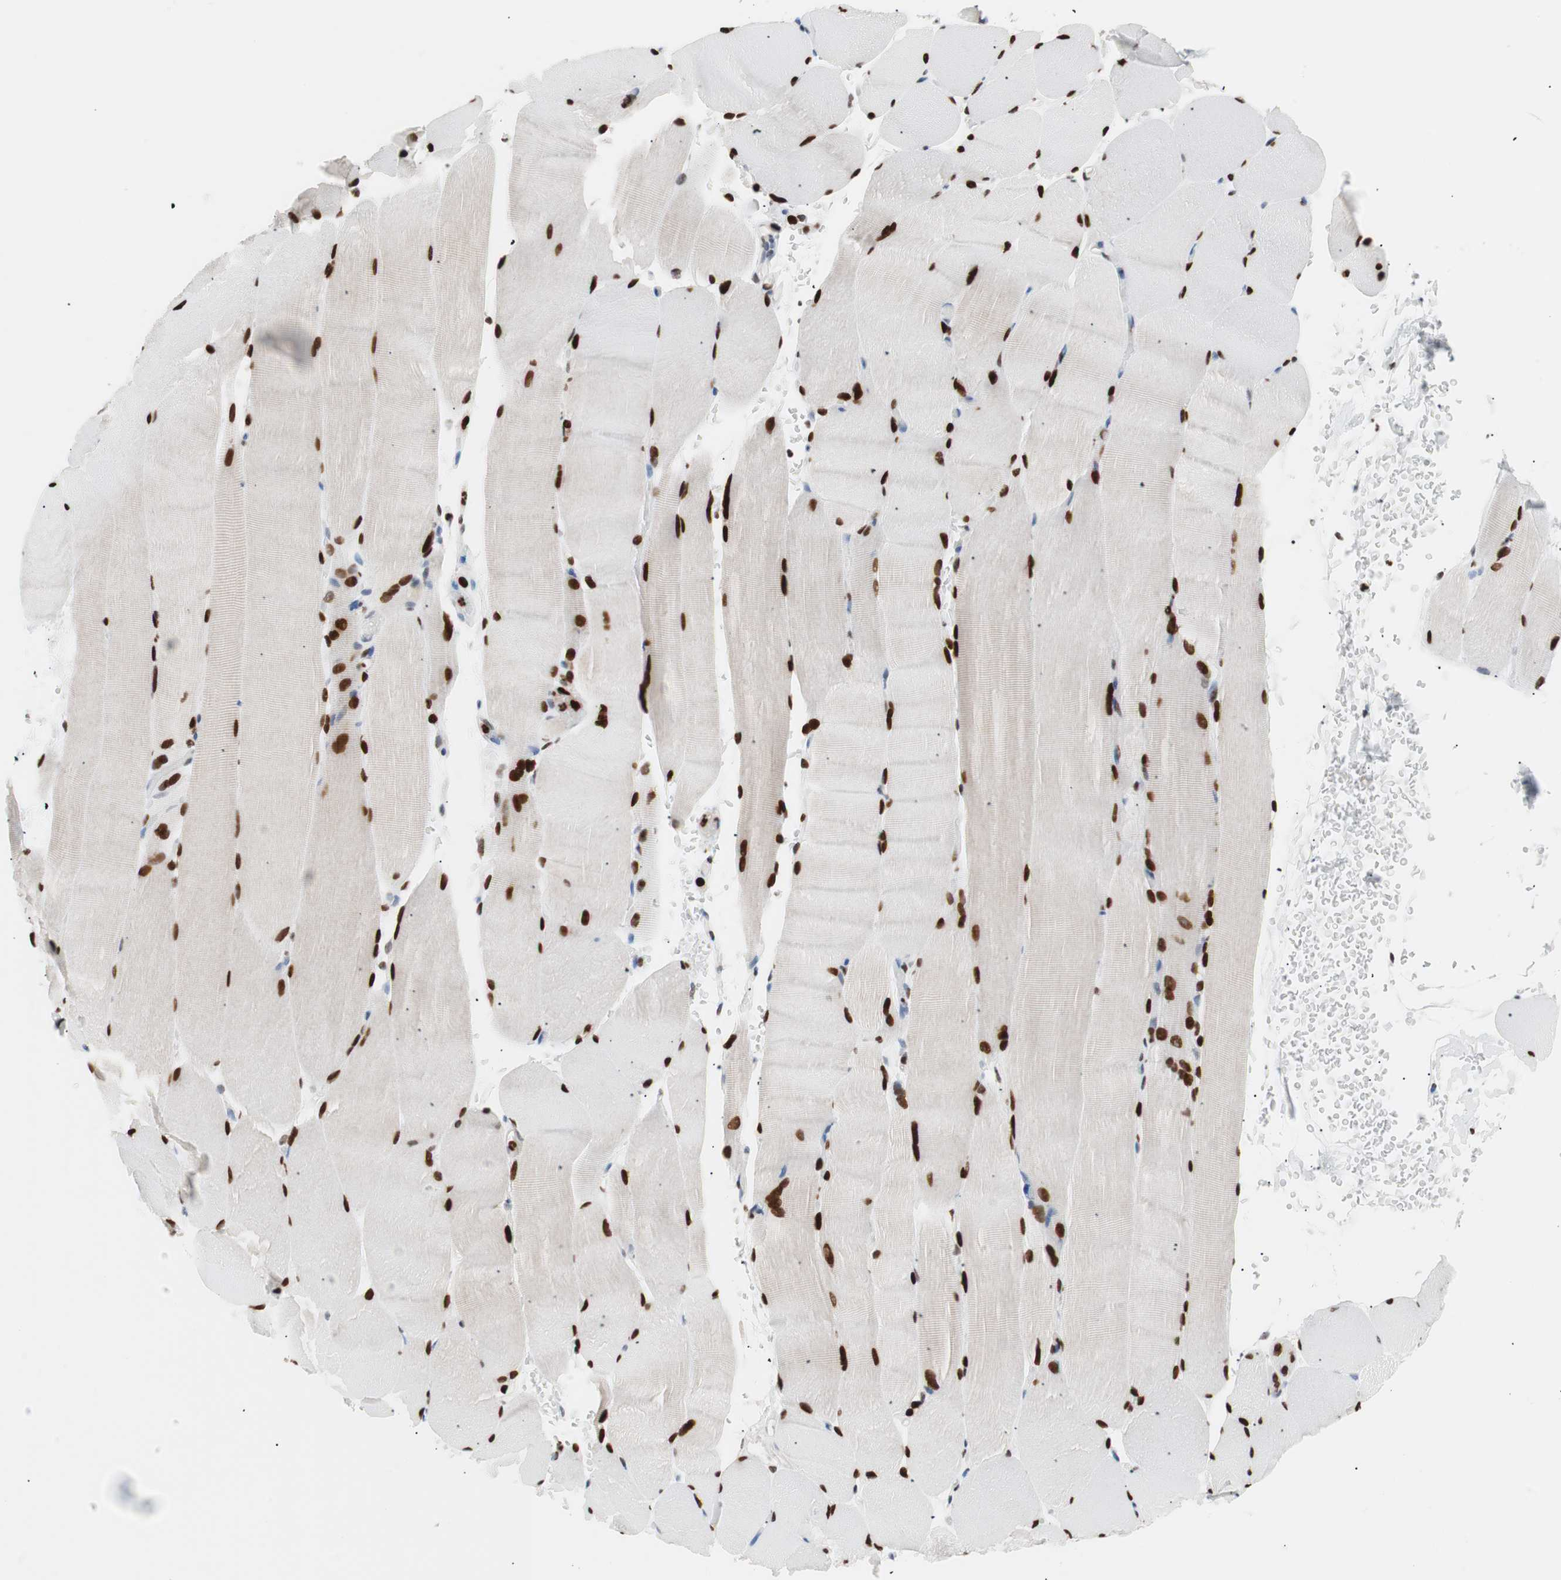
{"staining": {"intensity": "strong", "quantity": ">75%", "location": "nuclear"}, "tissue": "skeletal muscle", "cell_type": "Myocytes", "image_type": "normal", "snomed": [{"axis": "morphology", "description": "Normal tissue, NOS"}, {"axis": "topography", "description": "Skeletal muscle"}, {"axis": "topography", "description": "Parathyroid gland"}], "caption": "A histopathology image showing strong nuclear expression in about >75% of myocytes in normal skeletal muscle, as visualized by brown immunohistochemical staining.", "gene": "CEBPB", "patient": {"sex": "female", "age": 37}}